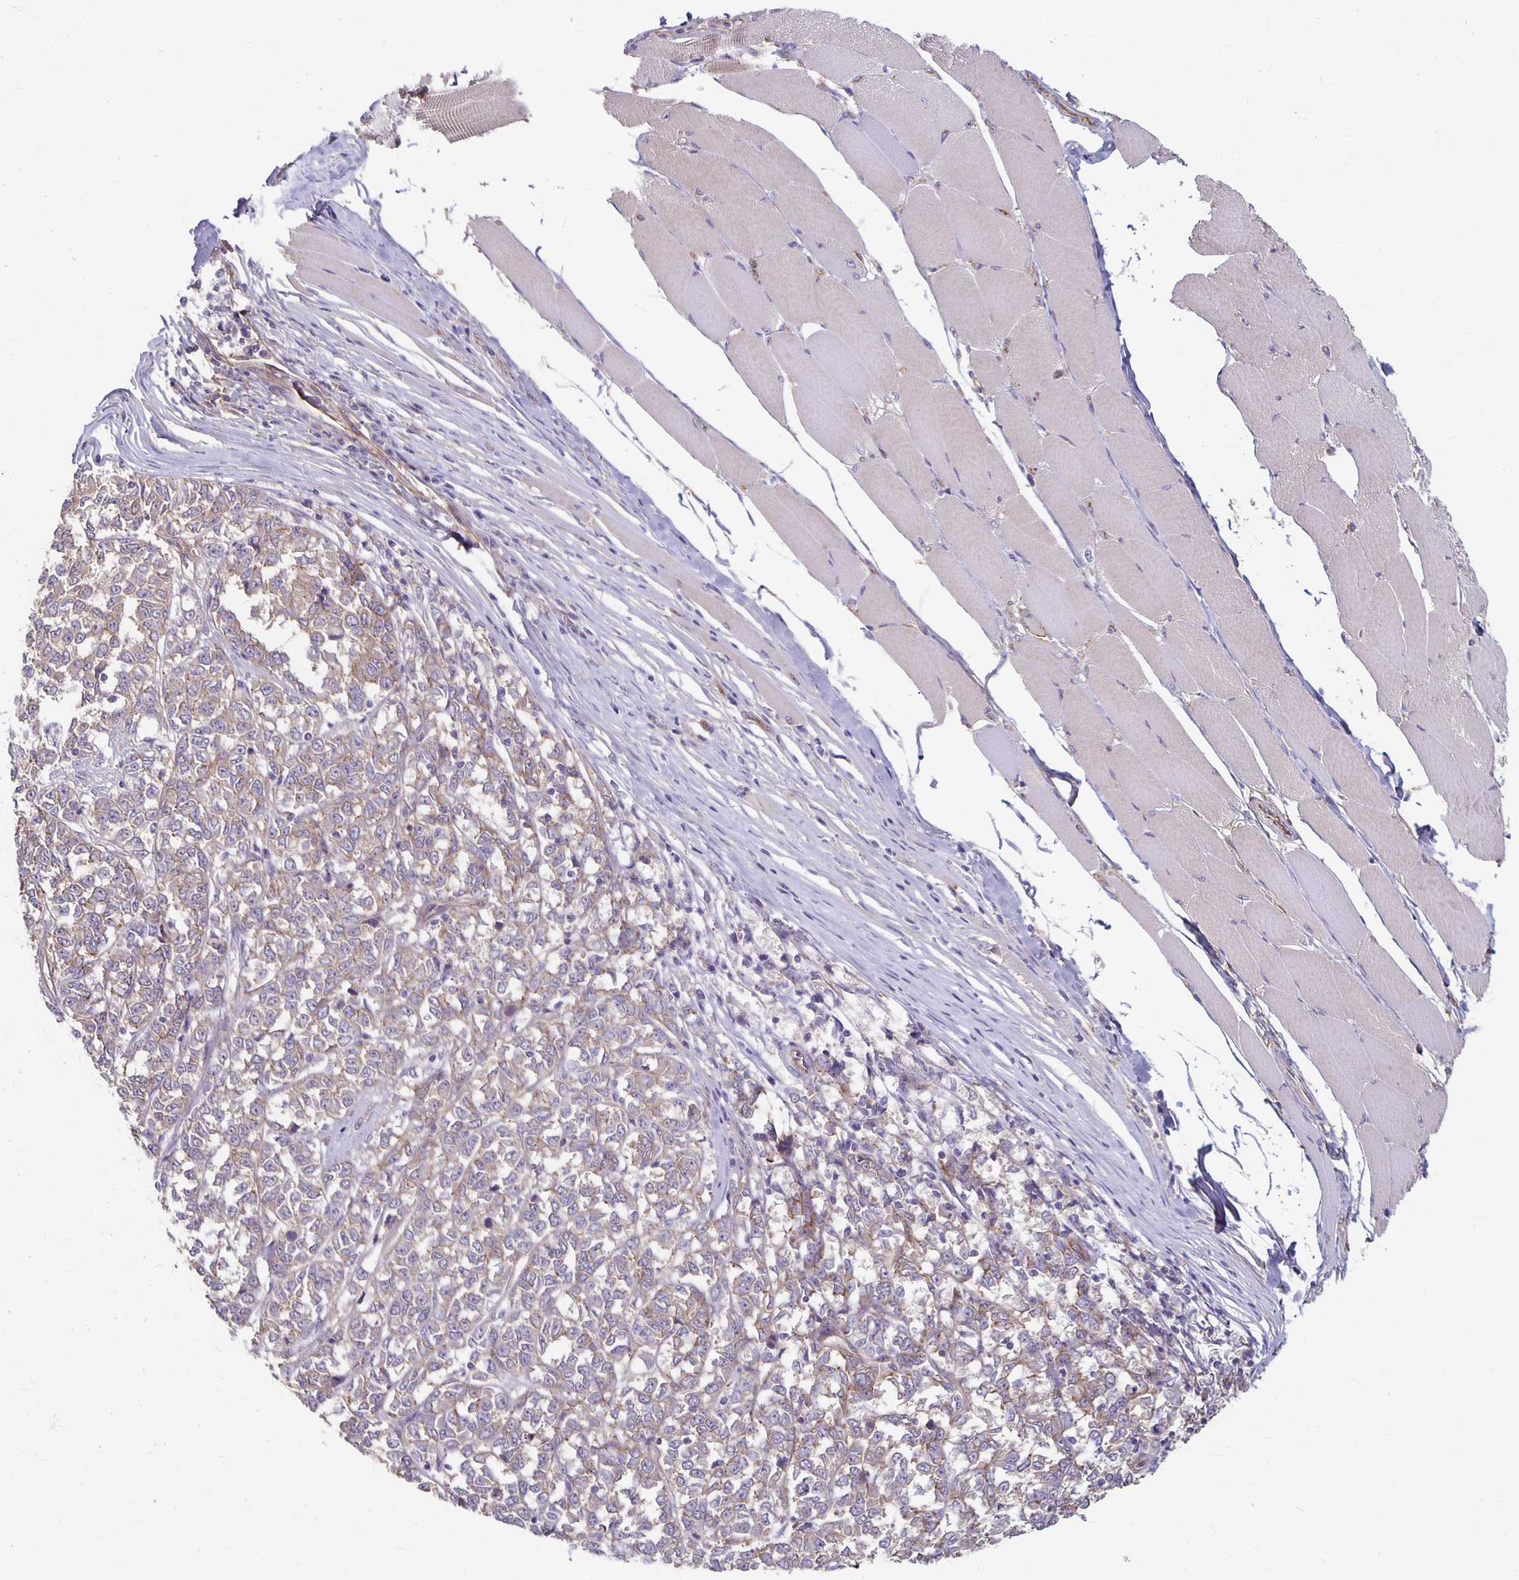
{"staining": {"intensity": "negative", "quantity": "none", "location": "none"}, "tissue": "melanoma", "cell_type": "Tumor cells", "image_type": "cancer", "snomed": [{"axis": "morphology", "description": "Malignant melanoma, NOS"}, {"axis": "topography", "description": "Skin"}], "caption": "Immunohistochemistry image of neoplastic tissue: human malignant melanoma stained with DAB exhibits no significant protein positivity in tumor cells.", "gene": "PPP1R3E", "patient": {"sex": "female", "age": 72}}